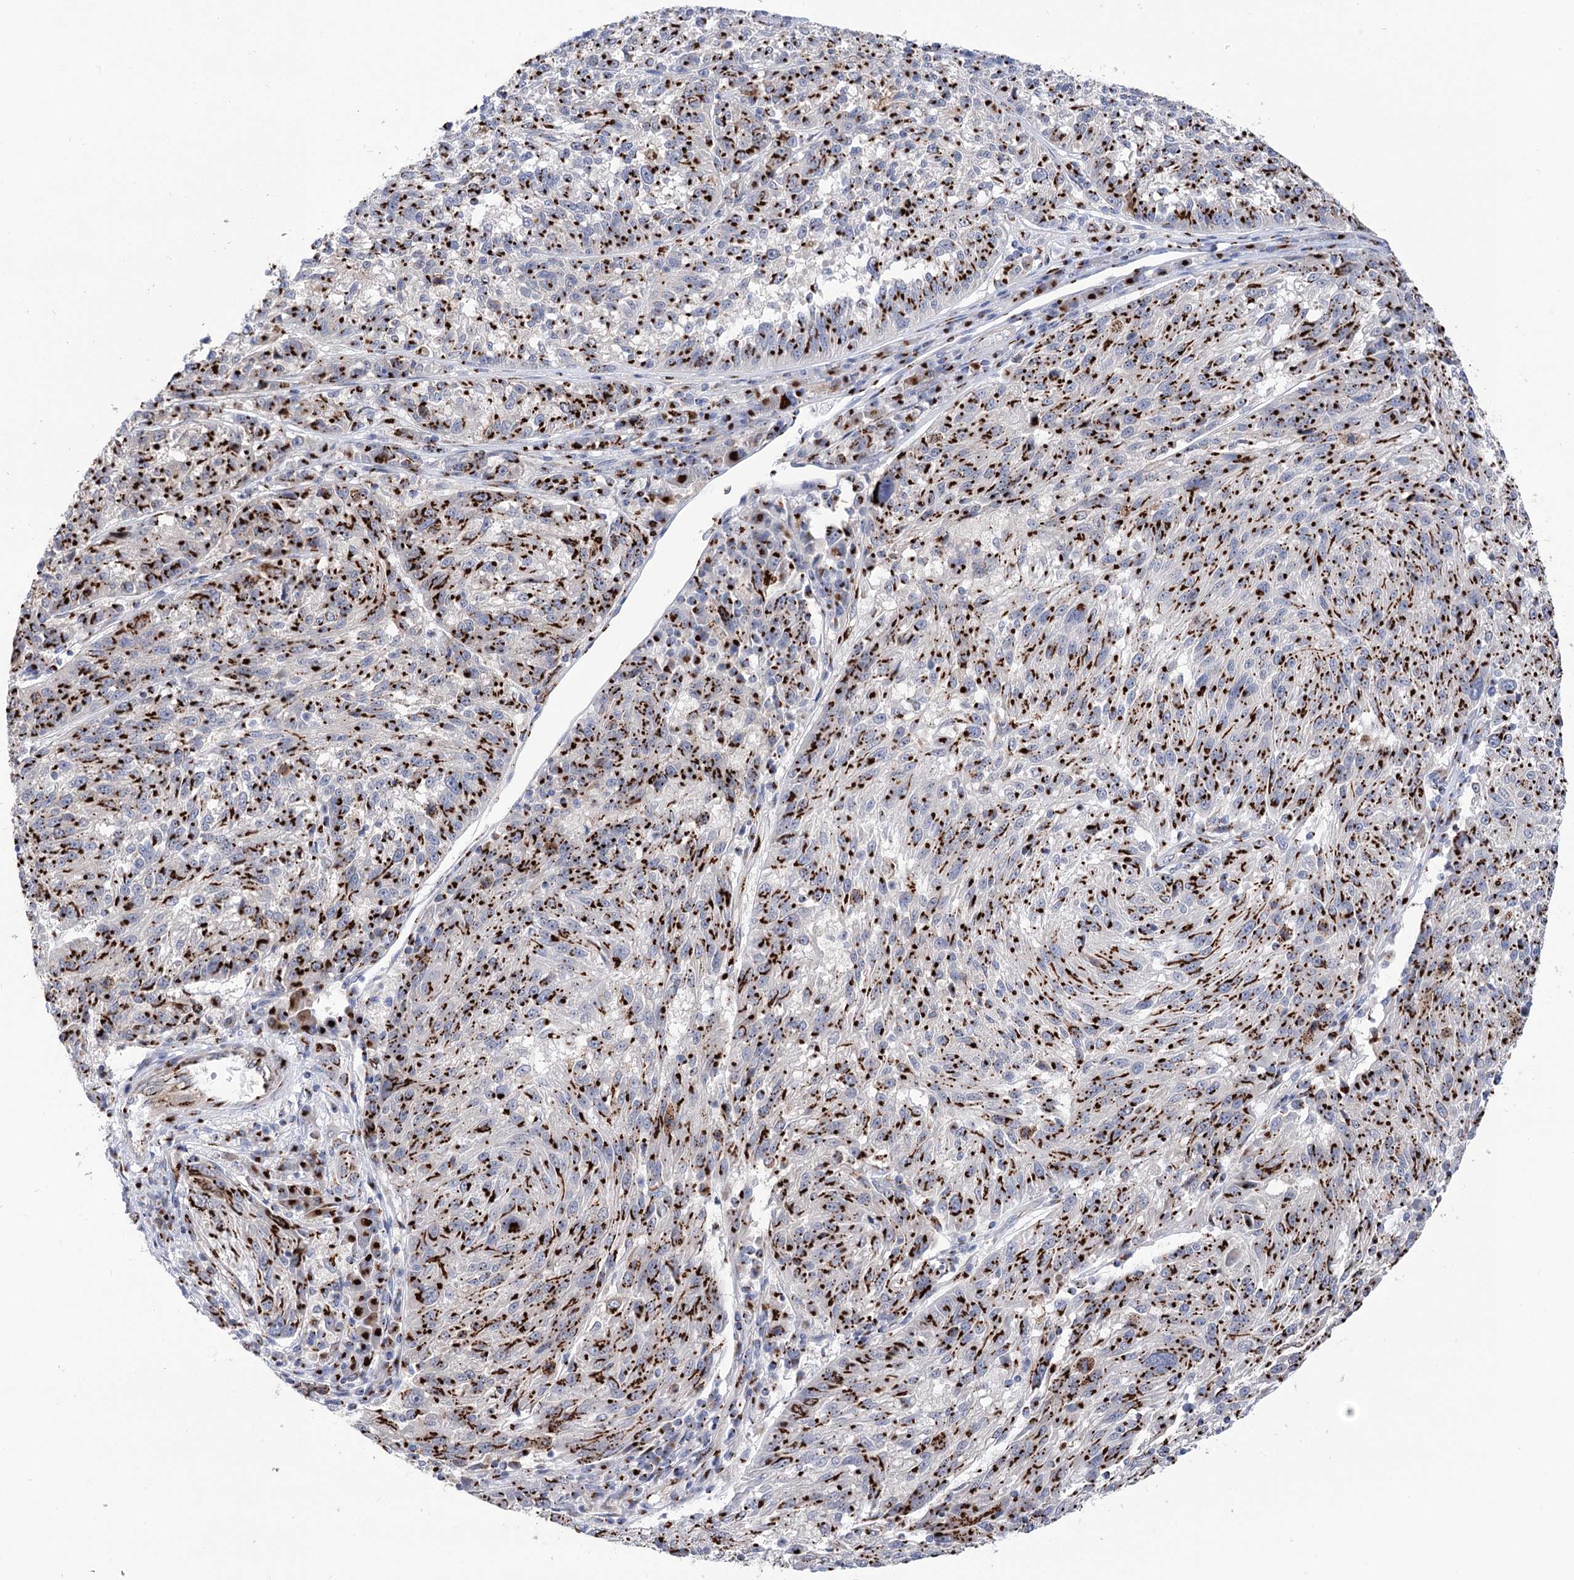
{"staining": {"intensity": "strong", "quantity": ">75%", "location": "cytoplasmic/membranous"}, "tissue": "melanoma", "cell_type": "Tumor cells", "image_type": "cancer", "snomed": [{"axis": "morphology", "description": "Malignant melanoma, NOS"}, {"axis": "topography", "description": "Skin"}], "caption": "Protein expression analysis of malignant melanoma shows strong cytoplasmic/membranous positivity in approximately >75% of tumor cells. The staining is performed using DAB brown chromogen to label protein expression. The nuclei are counter-stained blue using hematoxylin.", "gene": "TMEM165", "patient": {"sex": "male", "age": 53}}